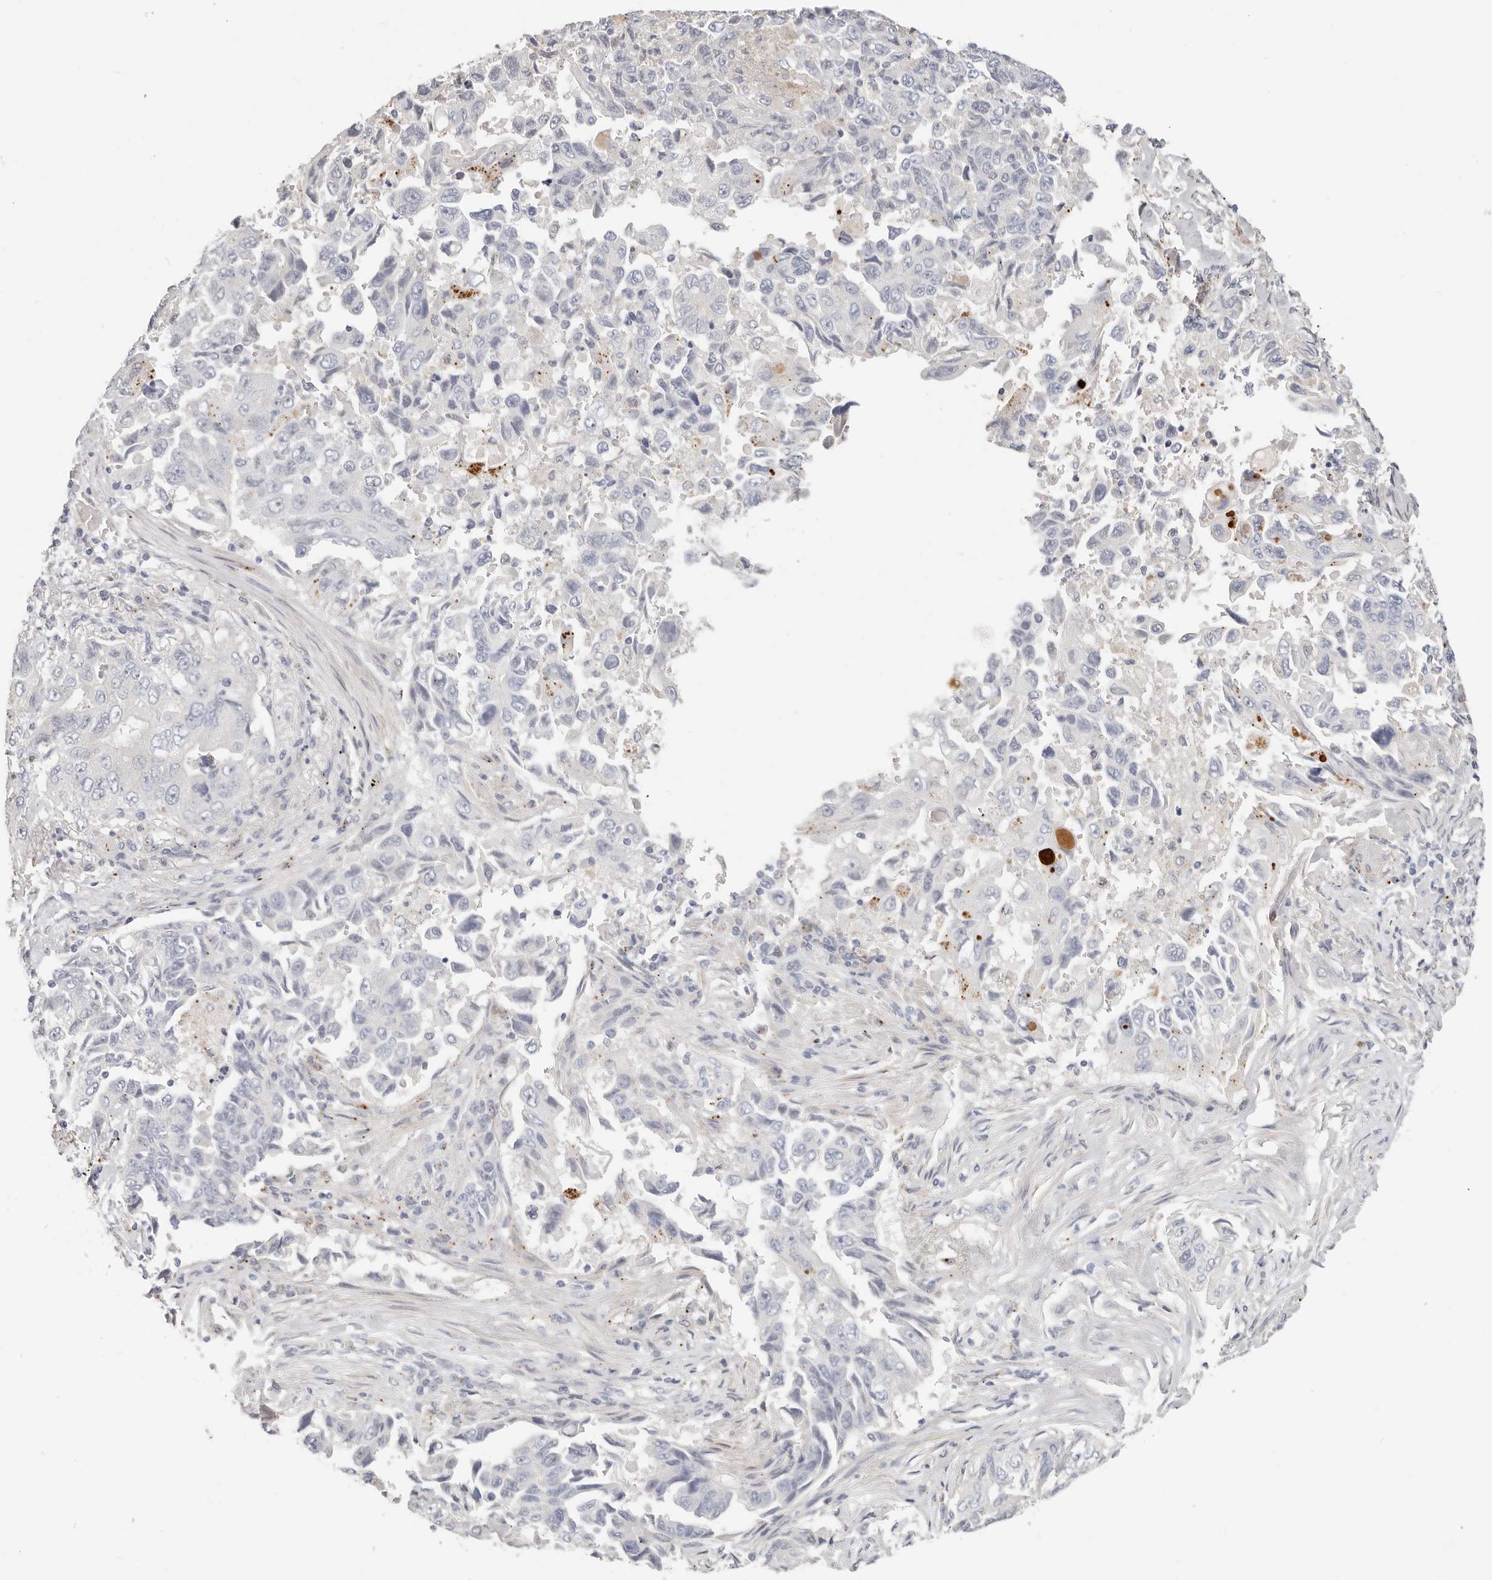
{"staining": {"intensity": "negative", "quantity": "none", "location": "none"}, "tissue": "lung cancer", "cell_type": "Tumor cells", "image_type": "cancer", "snomed": [{"axis": "morphology", "description": "Adenocarcinoma, NOS"}, {"axis": "topography", "description": "Lung"}], "caption": "The IHC histopathology image has no significant staining in tumor cells of adenocarcinoma (lung) tissue.", "gene": "ZRANB1", "patient": {"sex": "female", "age": 51}}